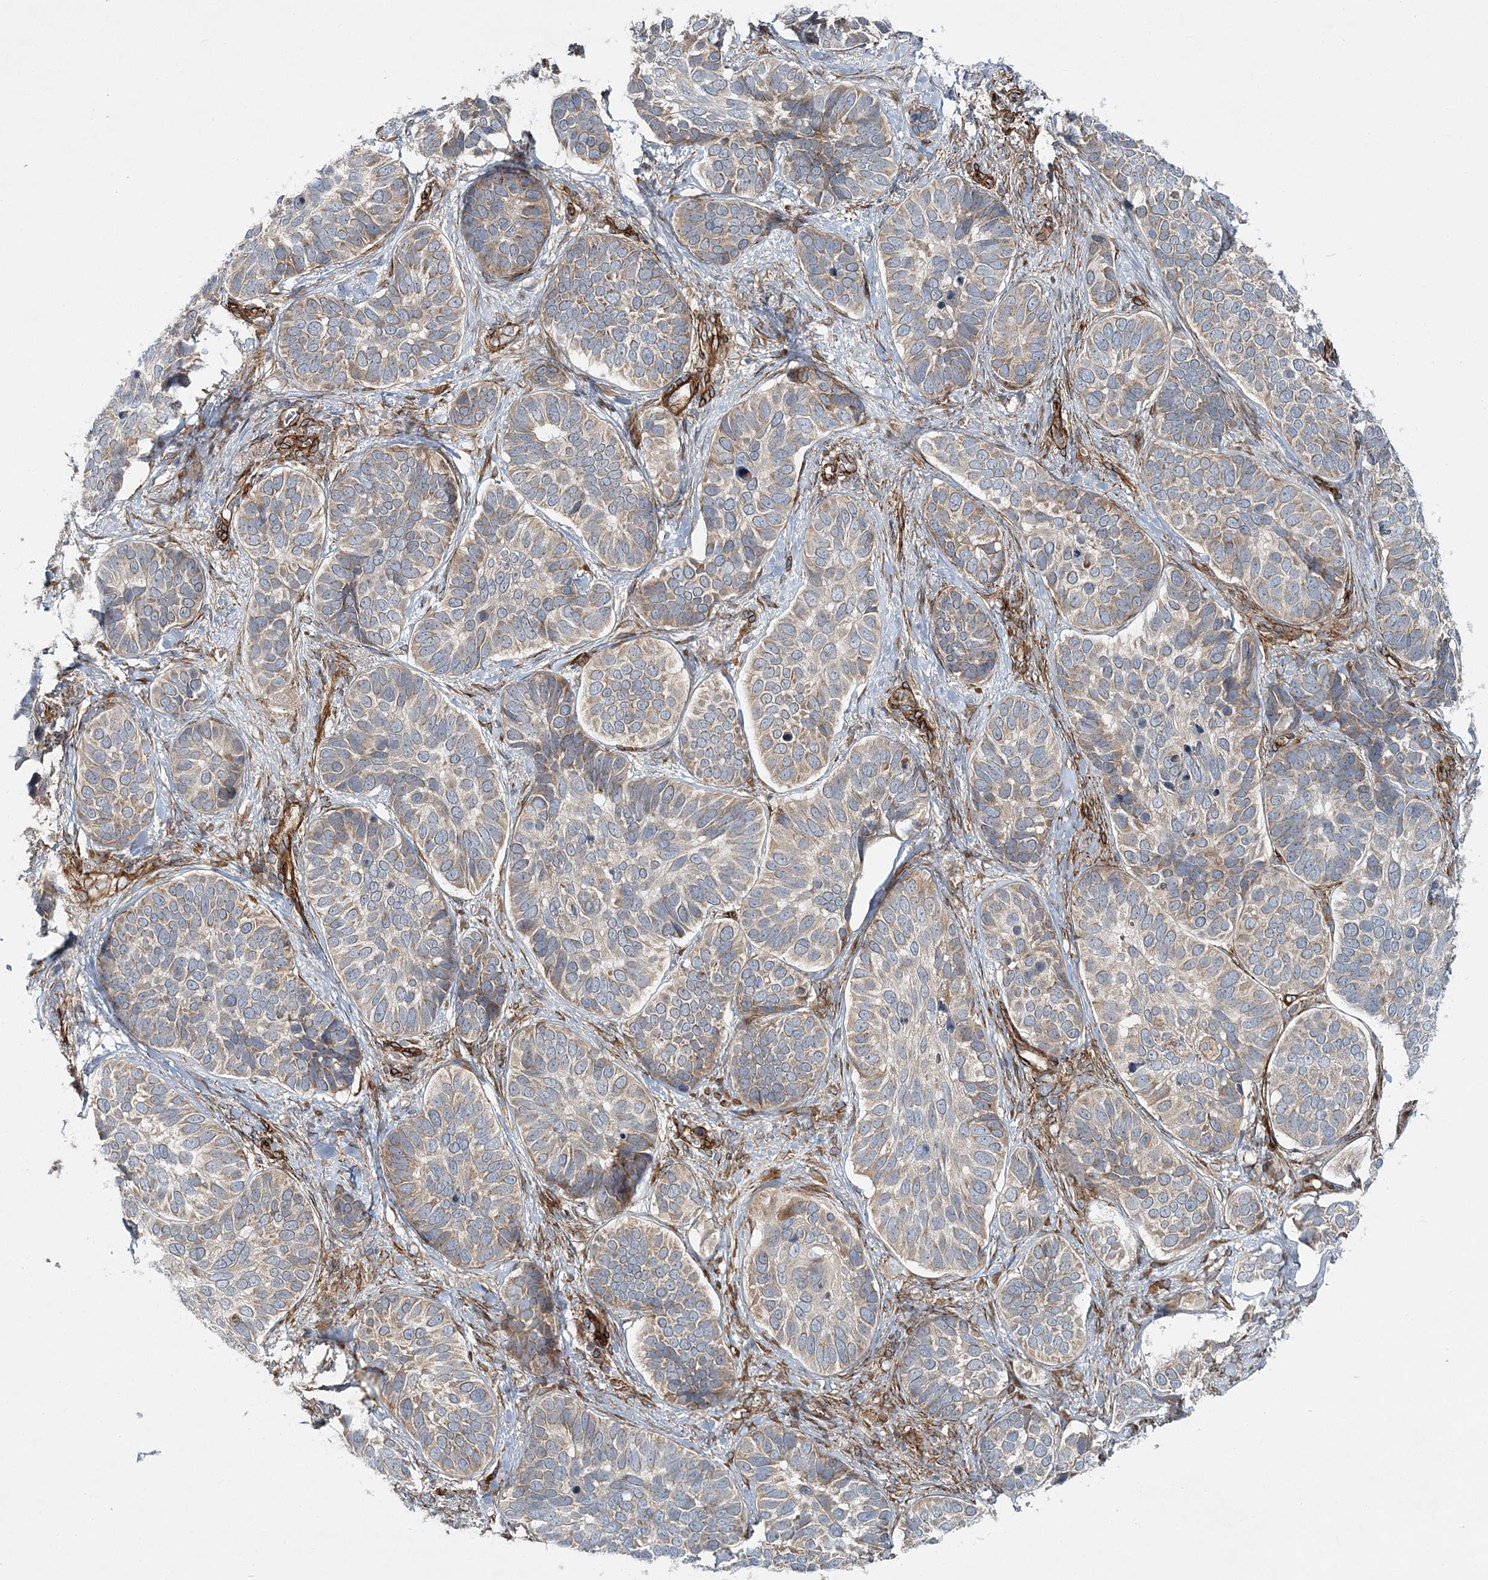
{"staining": {"intensity": "negative", "quantity": "none", "location": "none"}, "tissue": "skin cancer", "cell_type": "Tumor cells", "image_type": "cancer", "snomed": [{"axis": "morphology", "description": "Basal cell carcinoma"}, {"axis": "topography", "description": "Skin"}], "caption": "This is an immunohistochemistry micrograph of skin cancer. There is no positivity in tumor cells.", "gene": "NBAS", "patient": {"sex": "male", "age": 62}}